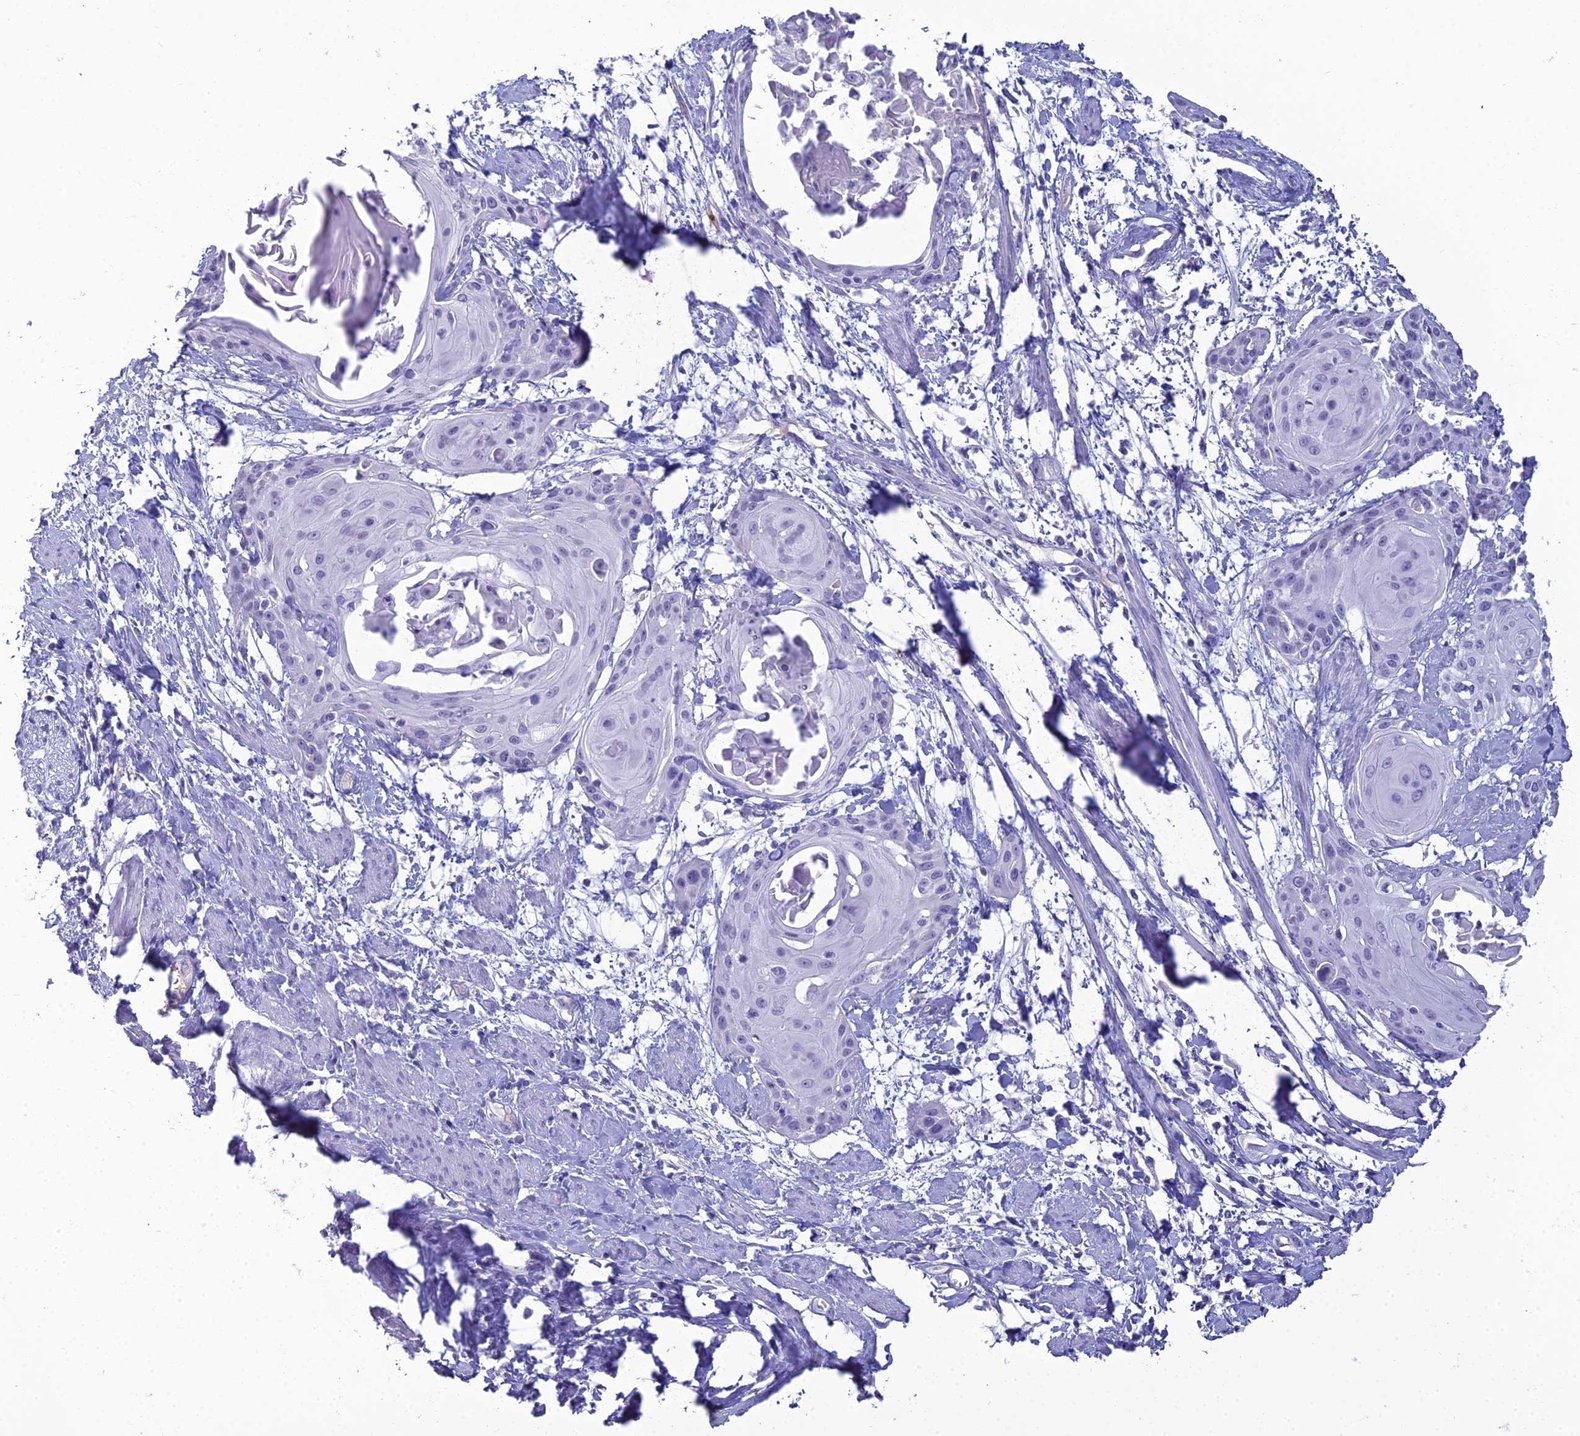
{"staining": {"intensity": "negative", "quantity": "none", "location": "none"}, "tissue": "cervical cancer", "cell_type": "Tumor cells", "image_type": "cancer", "snomed": [{"axis": "morphology", "description": "Squamous cell carcinoma, NOS"}, {"axis": "topography", "description": "Cervix"}], "caption": "An IHC histopathology image of cervical cancer (squamous cell carcinoma) is shown. There is no staining in tumor cells of cervical cancer (squamous cell carcinoma). The staining is performed using DAB (3,3'-diaminobenzidine) brown chromogen with nuclei counter-stained in using hematoxylin.", "gene": "ACE", "patient": {"sex": "female", "age": 57}}